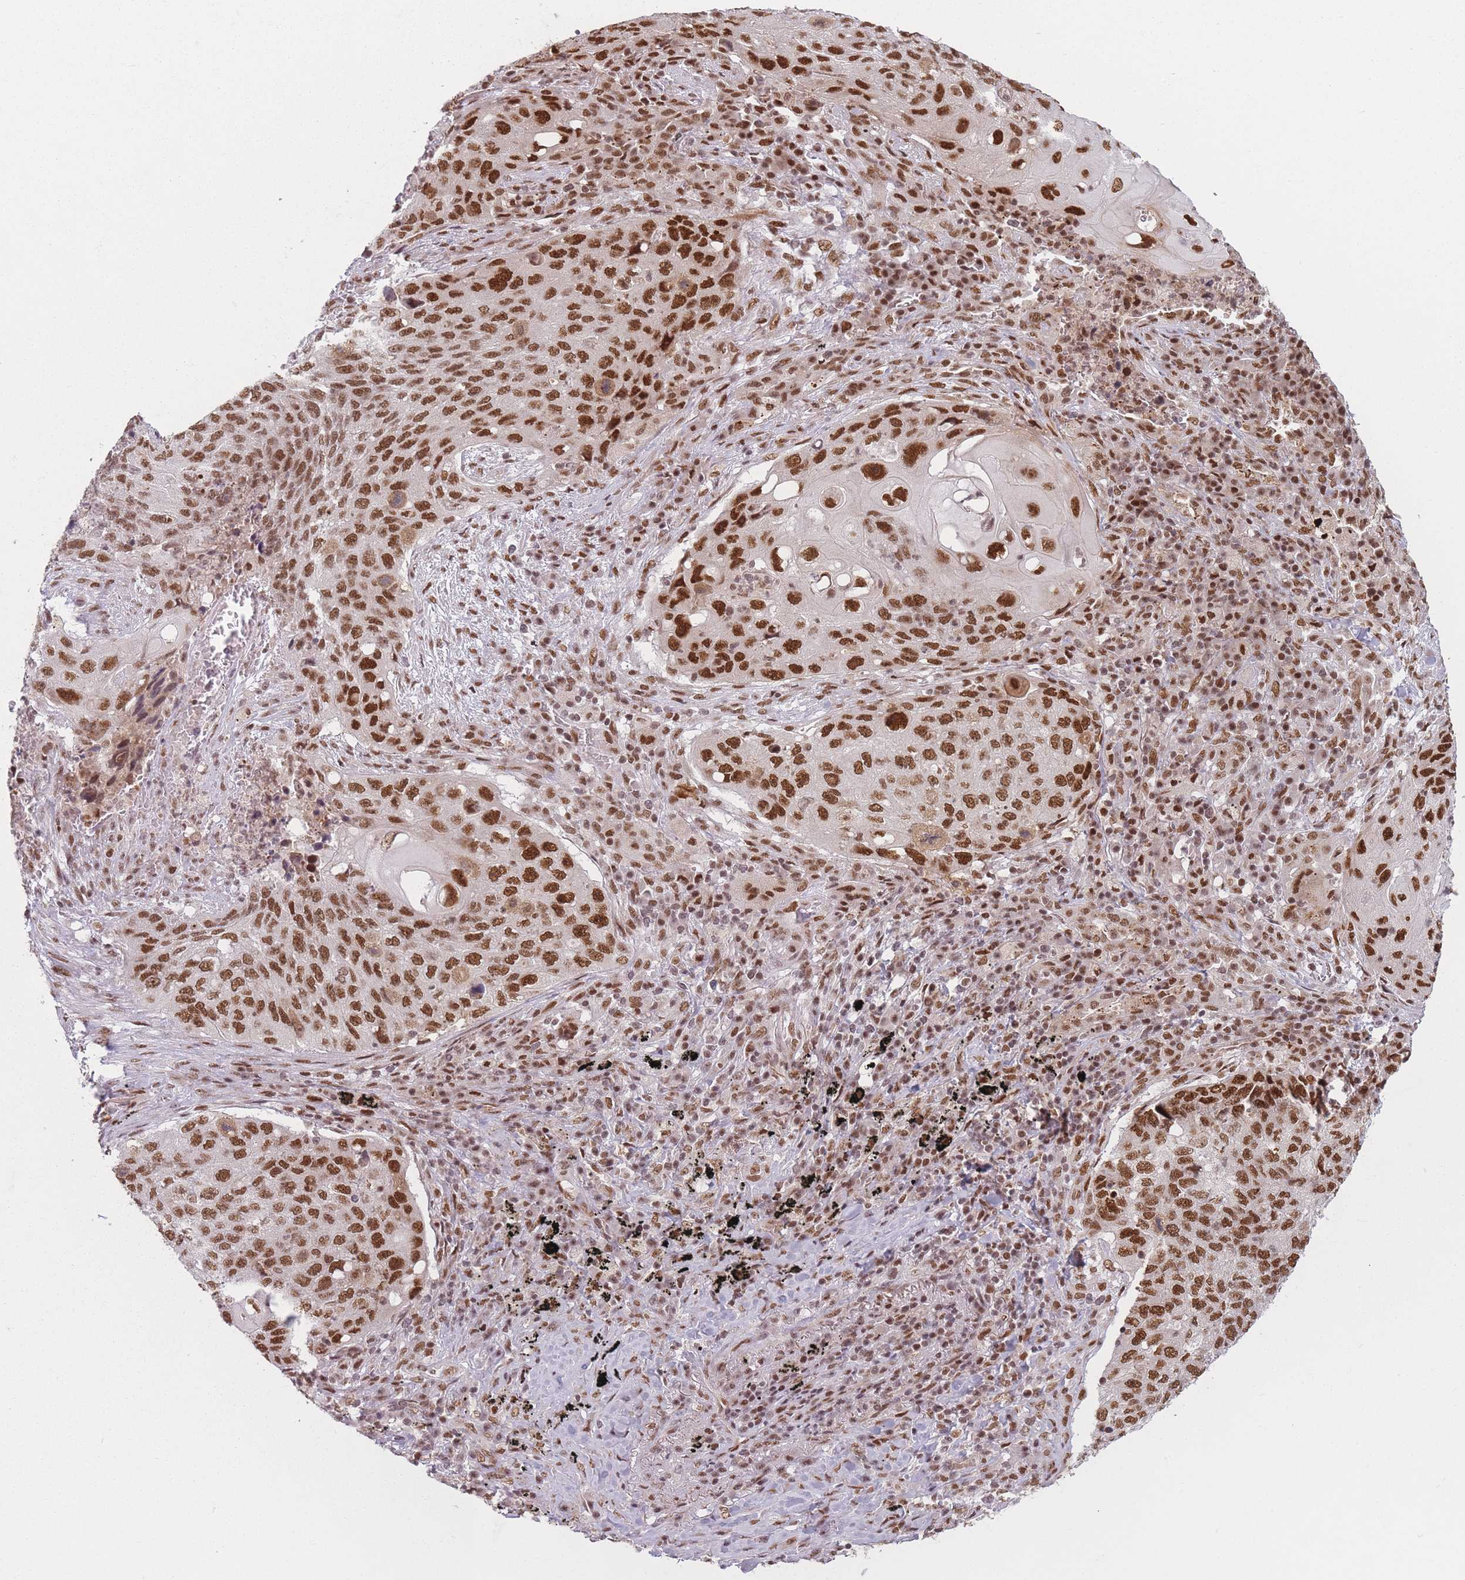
{"staining": {"intensity": "strong", "quantity": ">75%", "location": "nuclear"}, "tissue": "lung cancer", "cell_type": "Tumor cells", "image_type": "cancer", "snomed": [{"axis": "morphology", "description": "Squamous cell carcinoma, NOS"}, {"axis": "topography", "description": "Lung"}], "caption": "Immunohistochemistry photomicrograph of human lung squamous cell carcinoma stained for a protein (brown), which displays high levels of strong nuclear staining in about >75% of tumor cells.", "gene": "SUPT6H", "patient": {"sex": "female", "age": 63}}